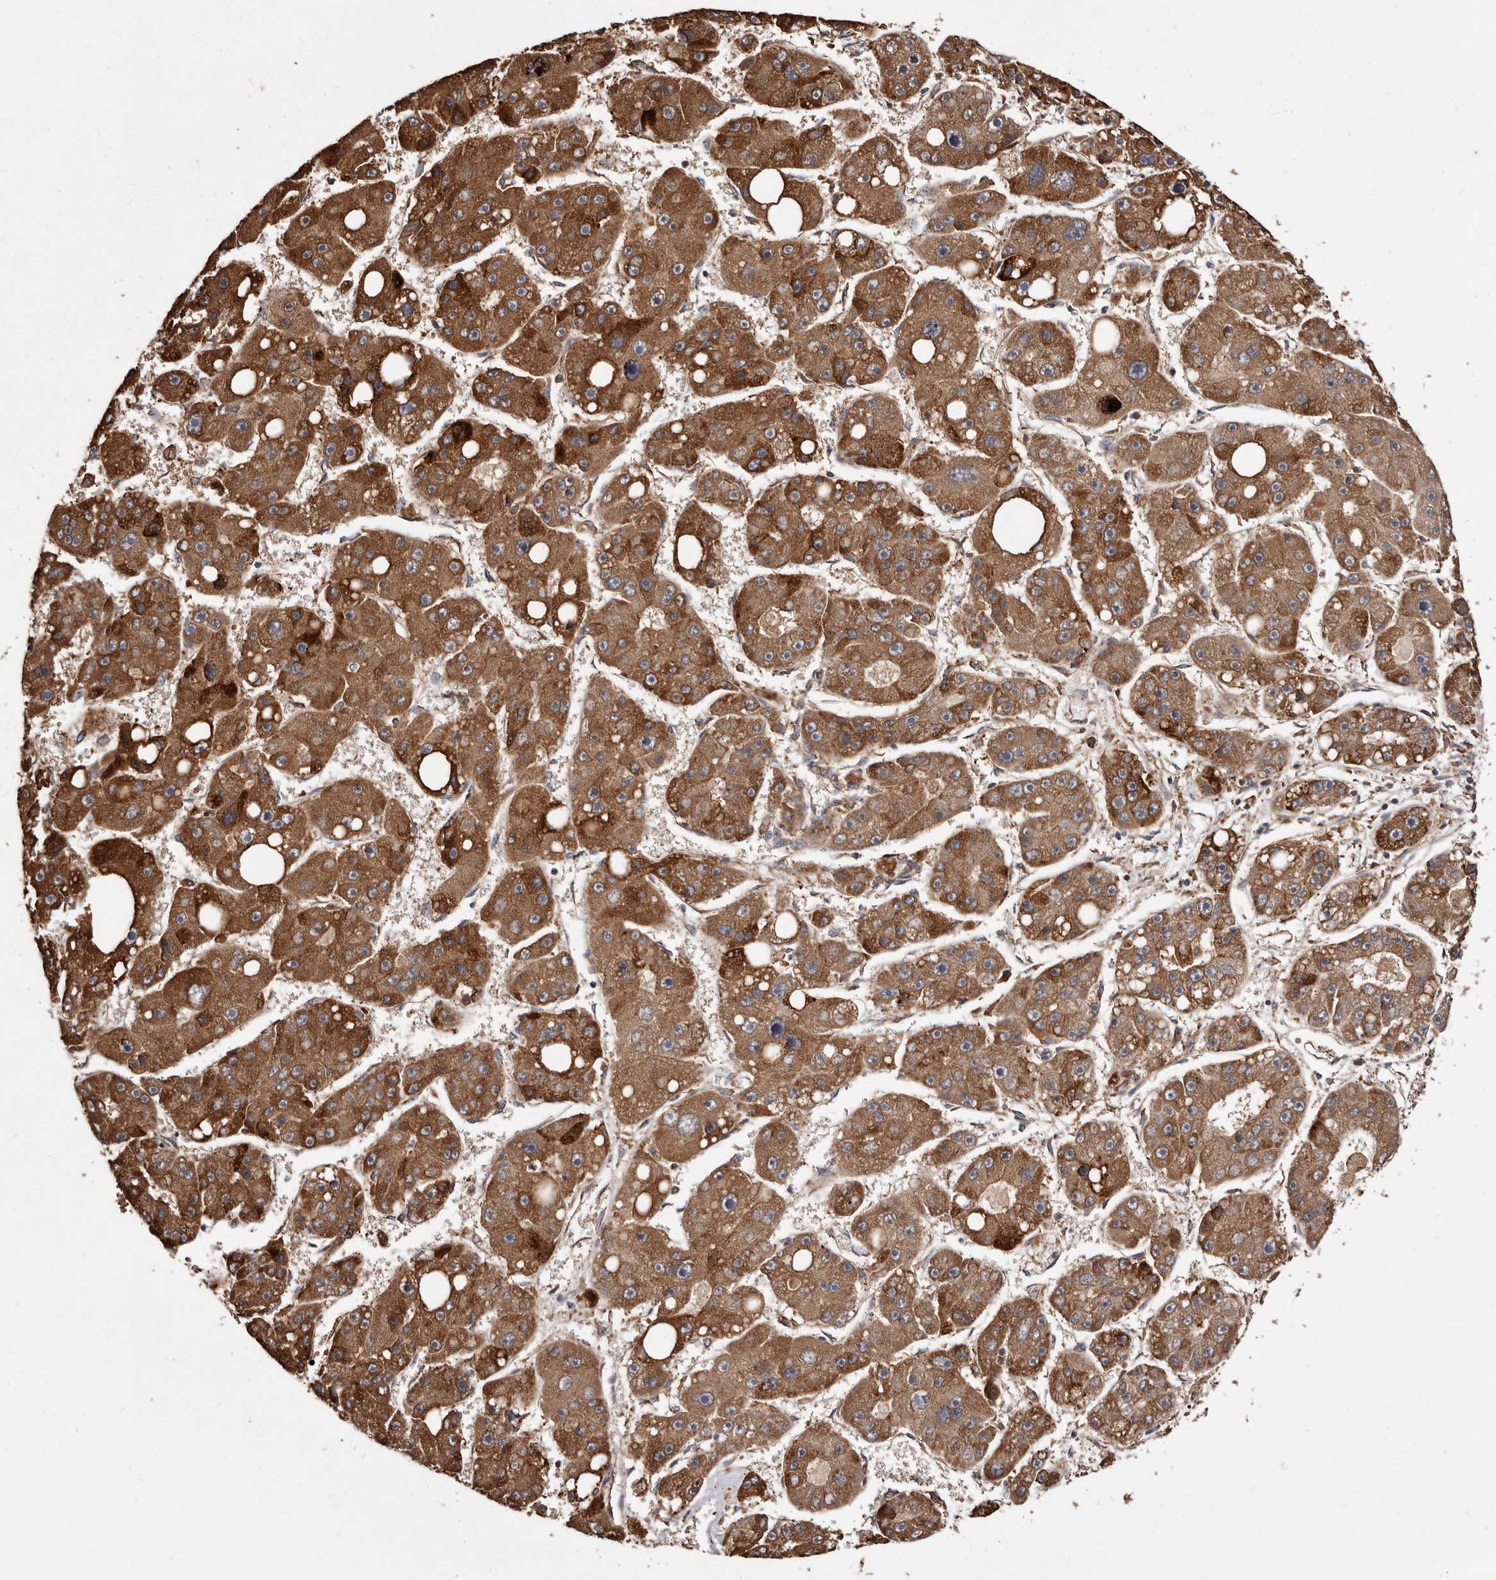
{"staining": {"intensity": "strong", "quantity": ">75%", "location": "cytoplasmic/membranous"}, "tissue": "liver cancer", "cell_type": "Tumor cells", "image_type": "cancer", "snomed": [{"axis": "morphology", "description": "Carcinoma, Hepatocellular, NOS"}, {"axis": "topography", "description": "Liver"}], "caption": "Liver hepatocellular carcinoma stained for a protein (brown) reveals strong cytoplasmic/membranous positive positivity in approximately >75% of tumor cells.", "gene": "STEAP2", "patient": {"sex": "female", "age": 61}}